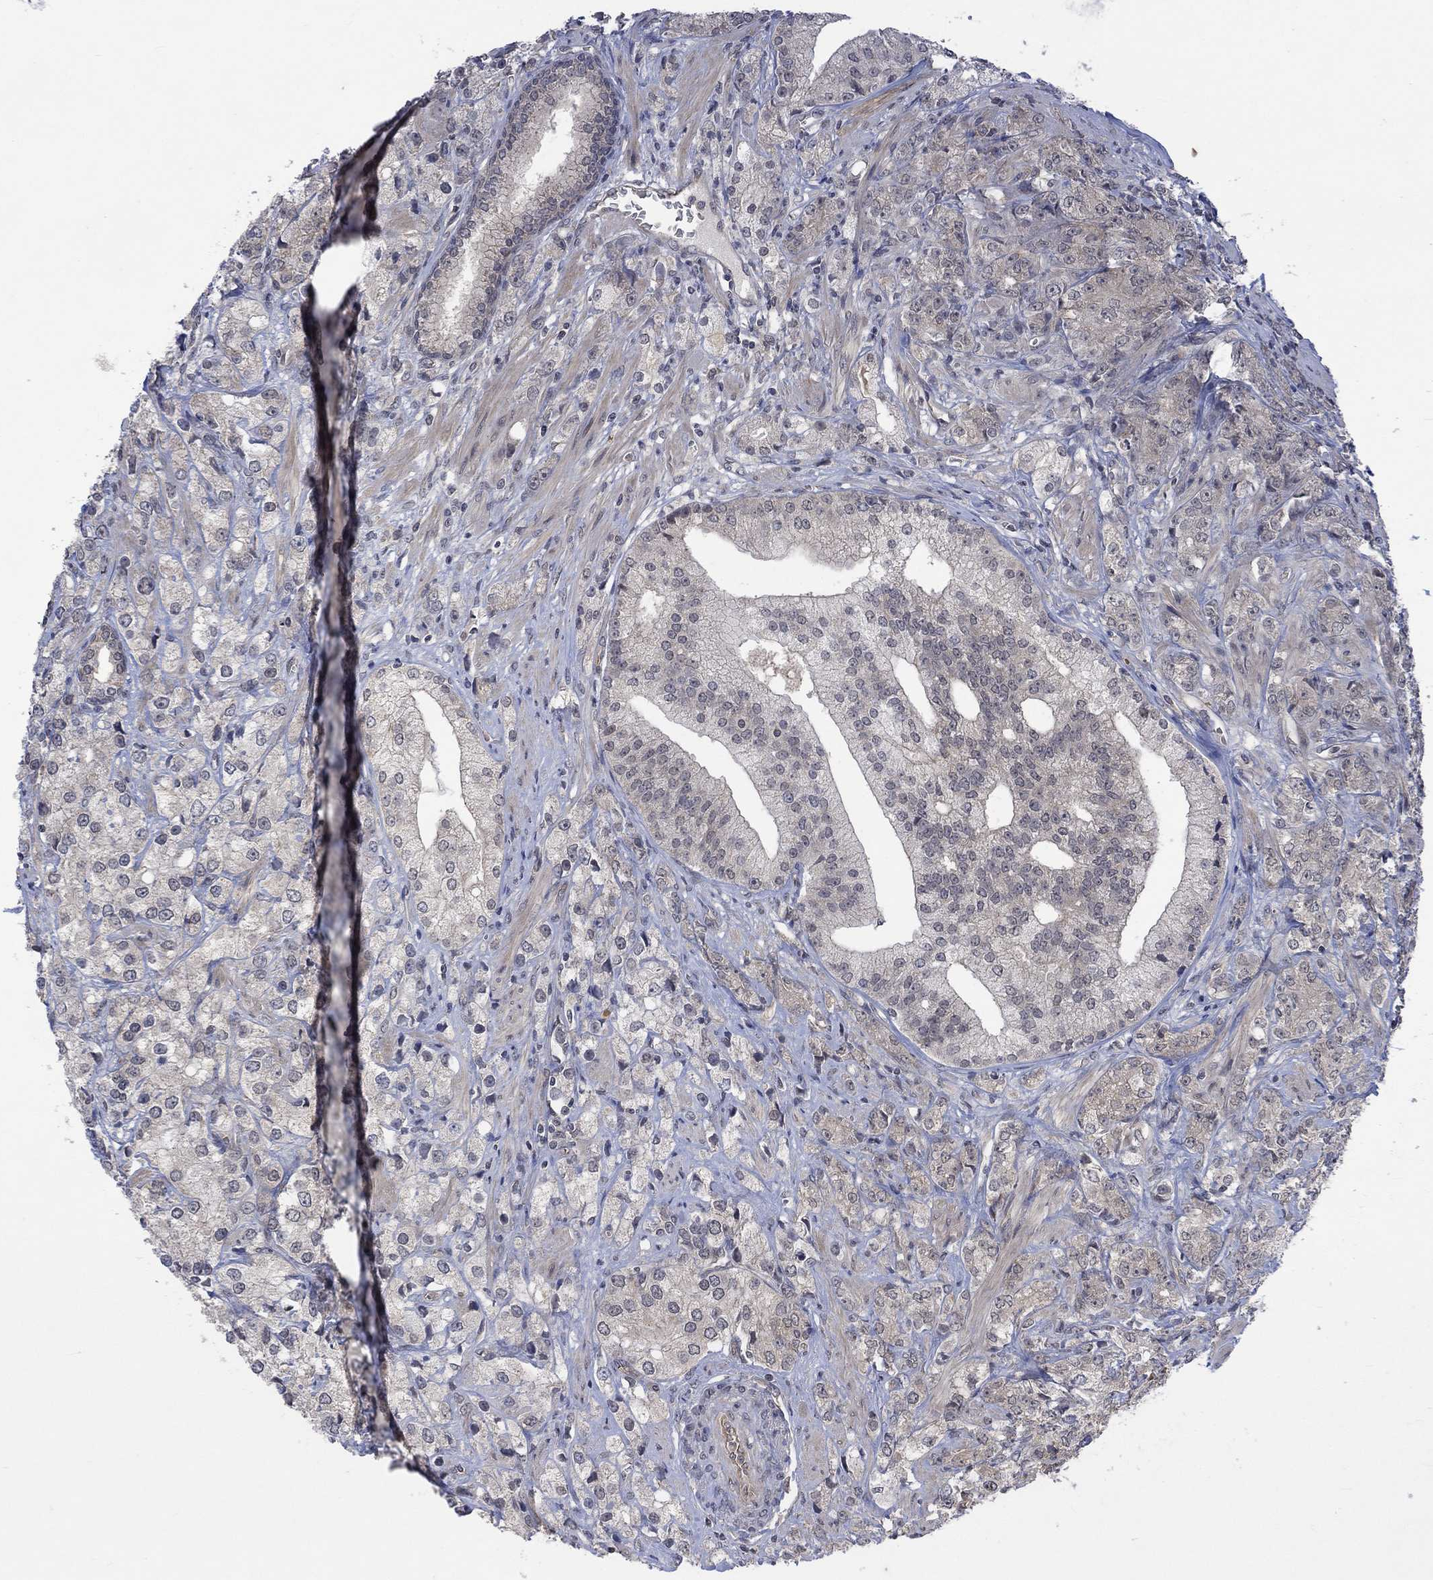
{"staining": {"intensity": "negative", "quantity": "none", "location": "none"}, "tissue": "prostate cancer", "cell_type": "Tumor cells", "image_type": "cancer", "snomed": [{"axis": "morphology", "description": "Adenocarcinoma, NOS"}, {"axis": "topography", "description": "Prostate and seminal vesicle, NOS"}, {"axis": "topography", "description": "Prostate"}], "caption": "The IHC image has no significant positivity in tumor cells of adenocarcinoma (prostate) tissue.", "gene": "GRIN2D", "patient": {"sex": "male", "age": 68}}